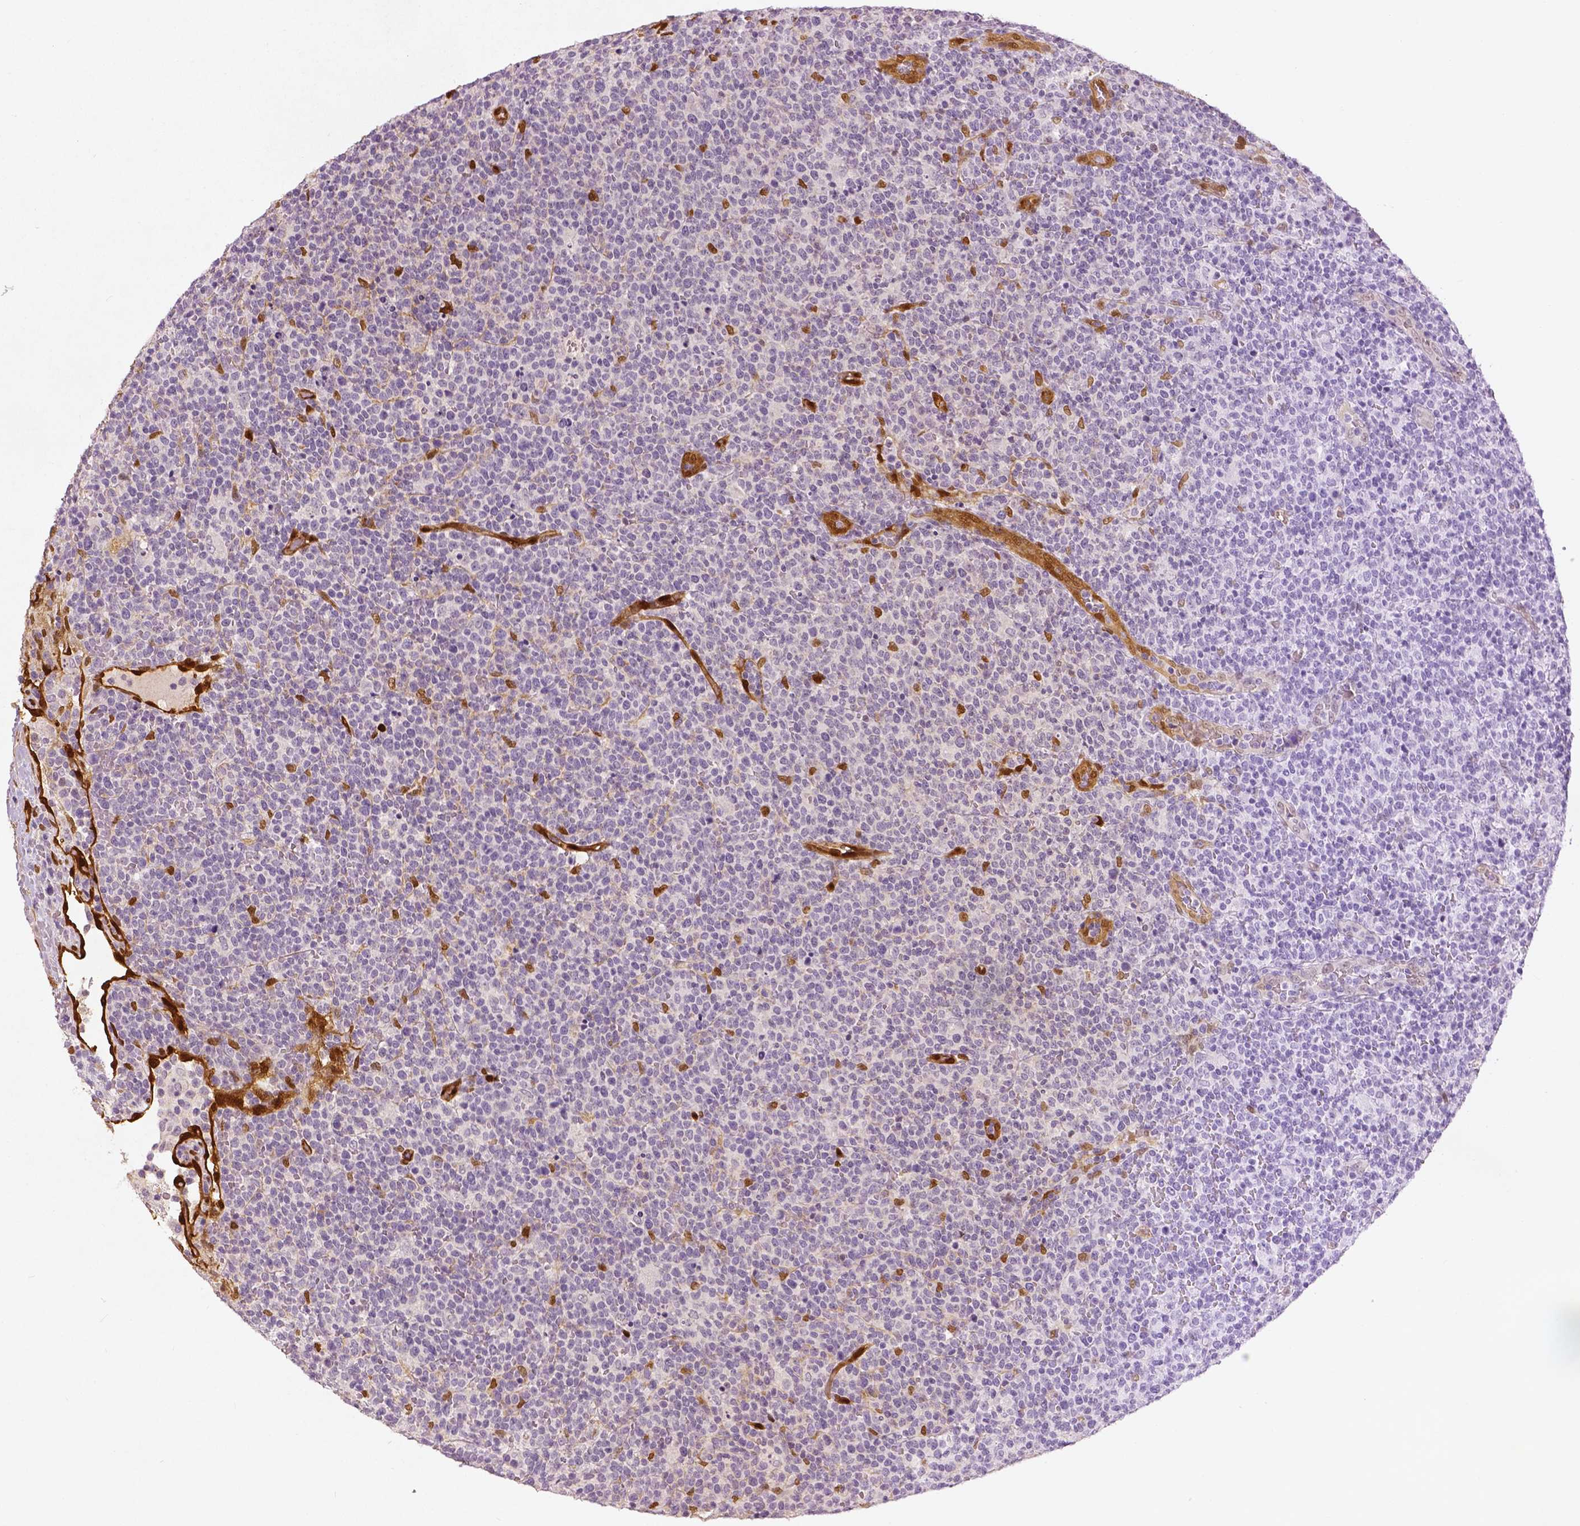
{"staining": {"intensity": "negative", "quantity": "none", "location": "none"}, "tissue": "lymphoma", "cell_type": "Tumor cells", "image_type": "cancer", "snomed": [{"axis": "morphology", "description": "Malignant lymphoma, non-Hodgkin's type, High grade"}, {"axis": "topography", "description": "Lymph node"}], "caption": "Micrograph shows no protein positivity in tumor cells of lymphoma tissue.", "gene": "WWTR1", "patient": {"sex": "male", "age": 61}}